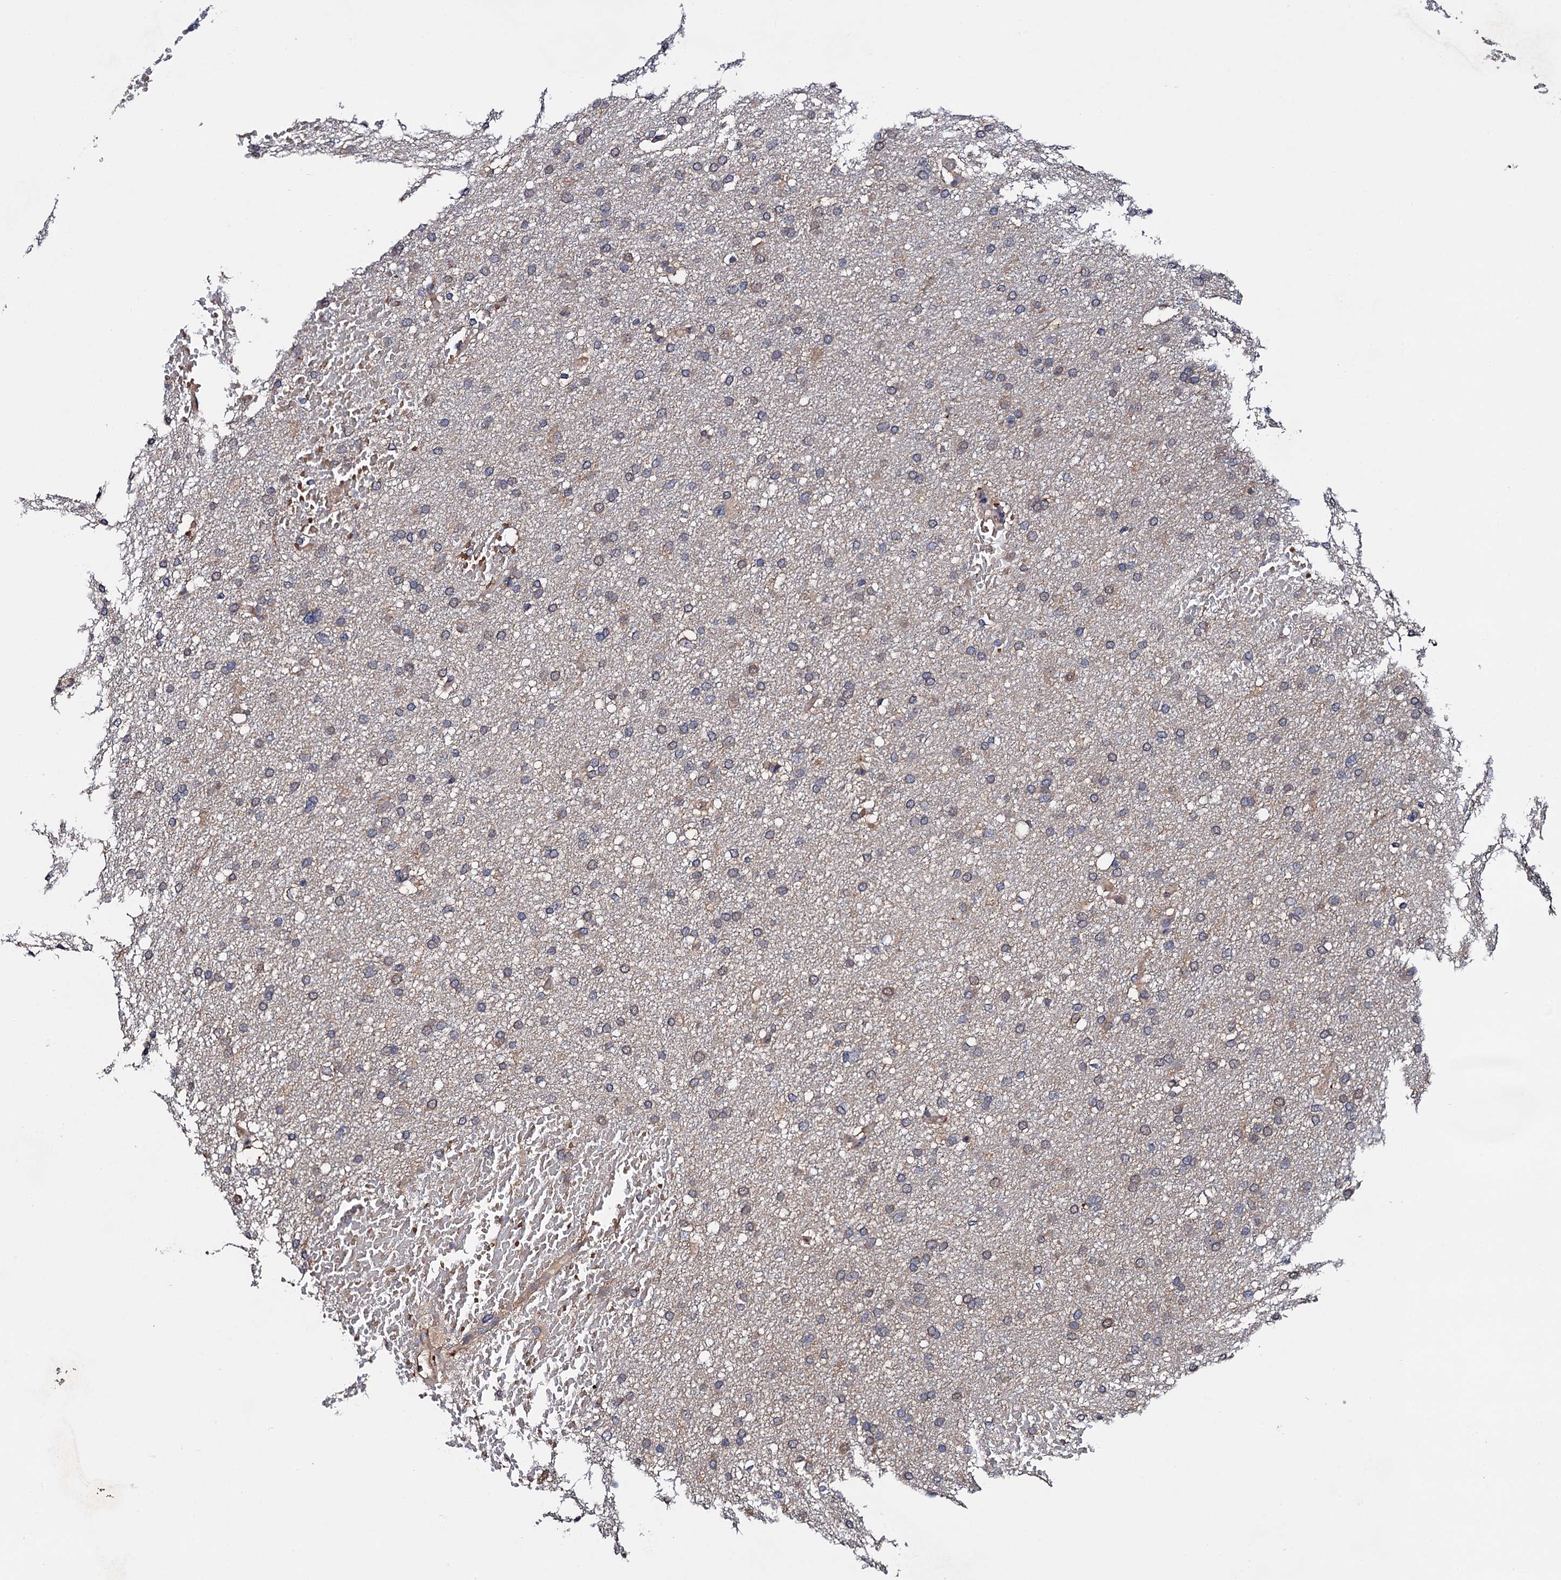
{"staining": {"intensity": "weak", "quantity": "<25%", "location": "cytoplasmic/membranous"}, "tissue": "glioma", "cell_type": "Tumor cells", "image_type": "cancer", "snomed": [{"axis": "morphology", "description": "Glioma, malignant, High grade"}, {"axis": "topography", "description": "Cerebral cortex"}], "caption": "Immunohistochemistry (IHC) micrograph of neoplastic tissue: human glioma stained with DAB (3,3'-diaminobenzidine) shows no significant protein staining in tumor cells.", "gene": "TRMT112", "patient": {"sex": "female", "age": 36}}